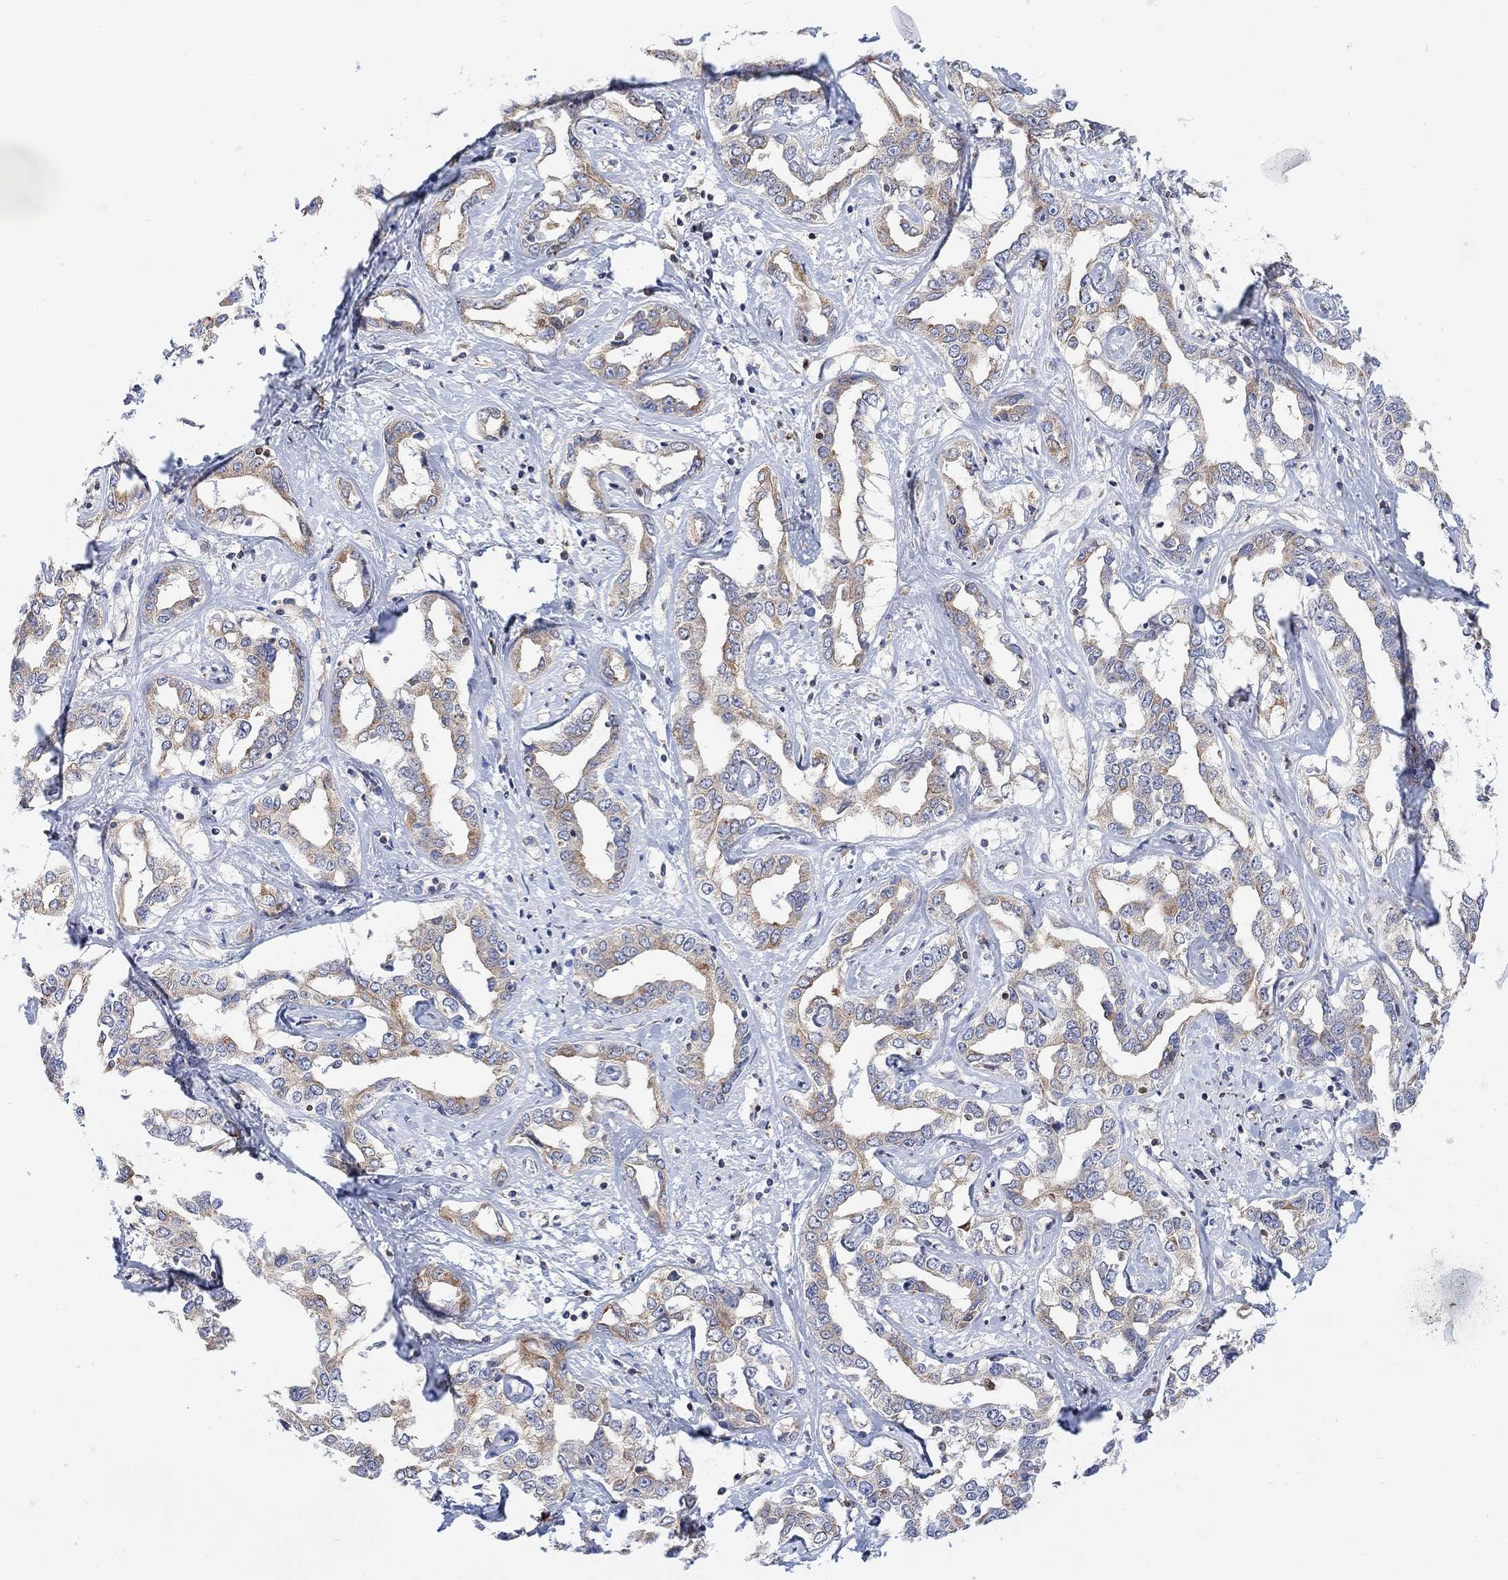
{"staining": {"intensity": "moderate", "quantity": ">75%", "location": "cytoplasmic/membranous"}, "tissue": "liver cancer", "cell_type": "Tumor cells", "image_type": "cancer", "snomed": [{"axis": "morphology", "description": "Cholangiocarcinoma"}, {"axis": "topography", "description": "Liver"}], "caption": "About >75% of tumor cells in cholangiocarcinoma (liver) demonstrate moderate cytoplasmic/membranous protein positivity as visualized by brown immunohistochemical staining.", "gene": "GBP5", "patient": {"sex": "male", "age": 59}}